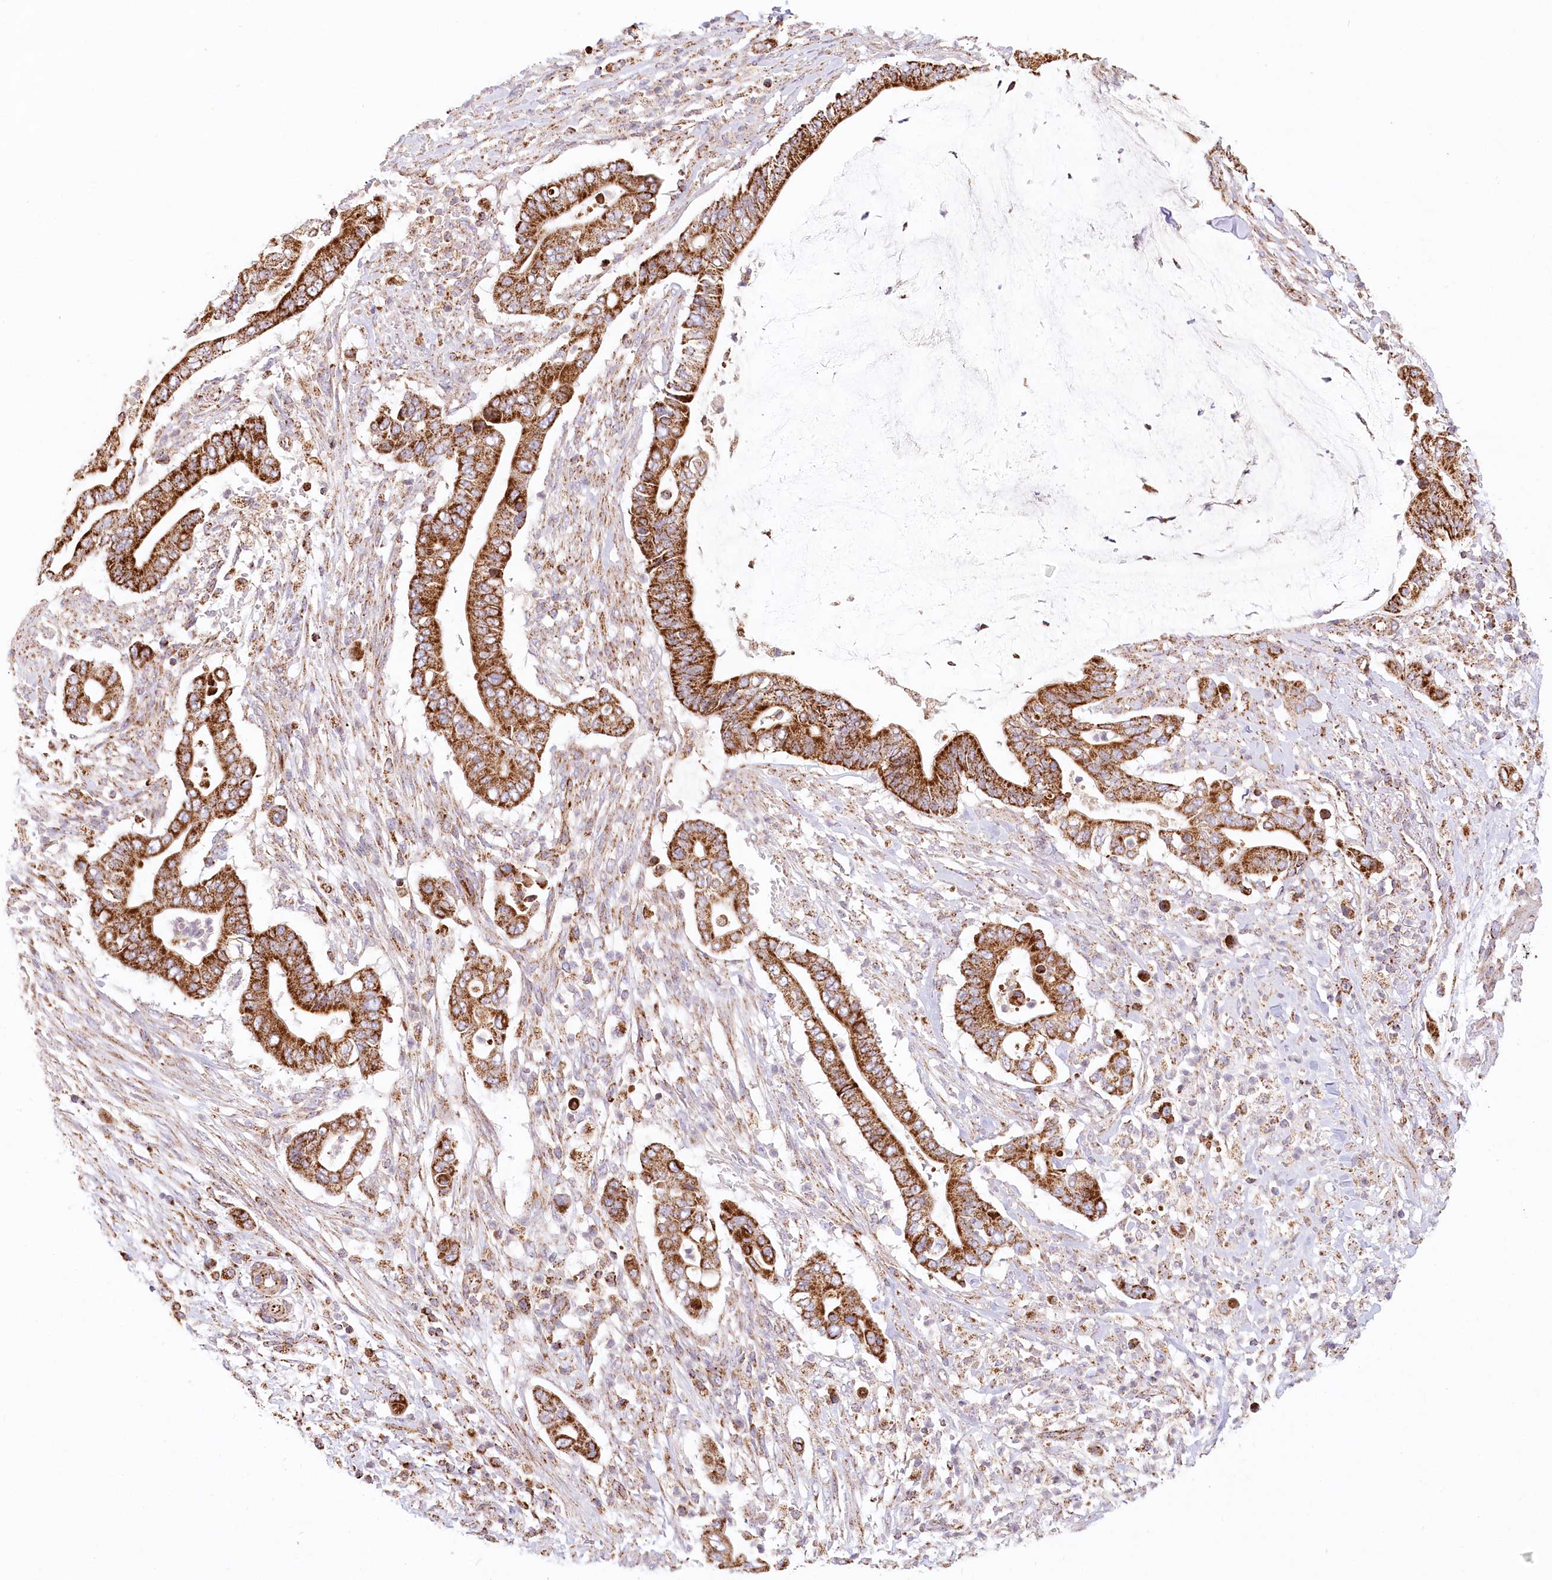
{"staining": {"intensity": "strong", "quantity": ">75%", "location": "cytoplasmic/membranous"}, "tissue": "pancreatic cancer", "cell_type": "Tumor cells", "image_type": "cancer", "snomed": [{"axis": "morphology", "description": "Adenocarcinoma, NOS"}, {"axis": "topography", "description": "Pancreas"}], "caption": "This photomicrograph reveals immunohistochemistry staining of pancreatic cancer, with high strong cytoplasmic/membranous staining in approximately >75% of tumor cells.", "gene": "UMPS", "patient": {"sex": "male", "age": 68}}